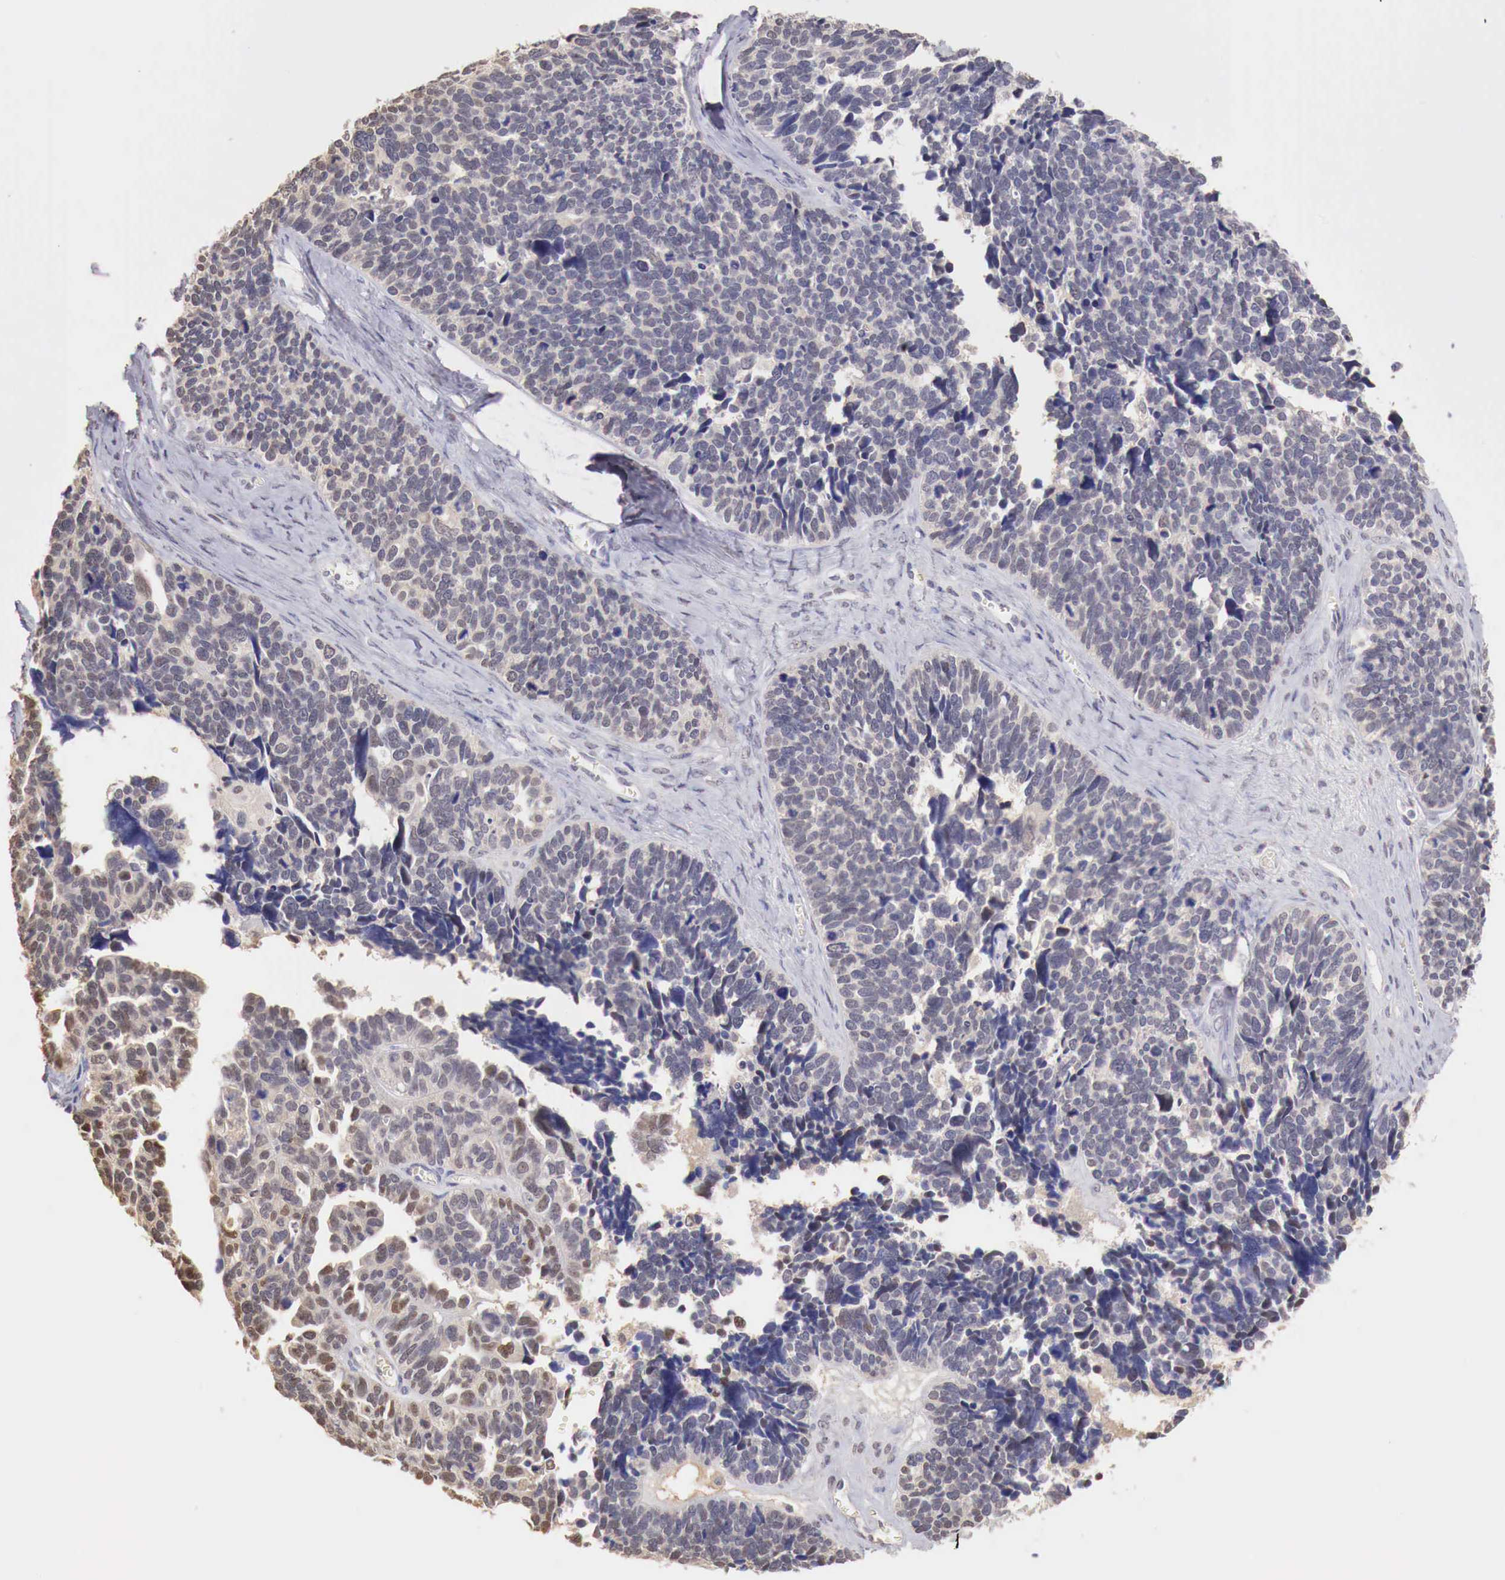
{"staining": {"intensity": "weak", "quantity": "25%-75%", "location": "nuclear"}, "tissue": "ovarian cancer", "cell_type": "Tumor cells", "image_type": "cancer", "snomed": [{"axis": "morphology", "description": "Cystadenocarcinoma, serous, NOS"}, {"axis": "topography", "description": "Ovary"}], "caption": "A high-resolution histopathology image shows immunohistochemistry (IHC) staining of ovarian cancer, which demonstrates weak nuclear staining in about 25%-75% of tumor cells.", "gene": "UBA1", "patient": {"sex": "female", "age": 77}}